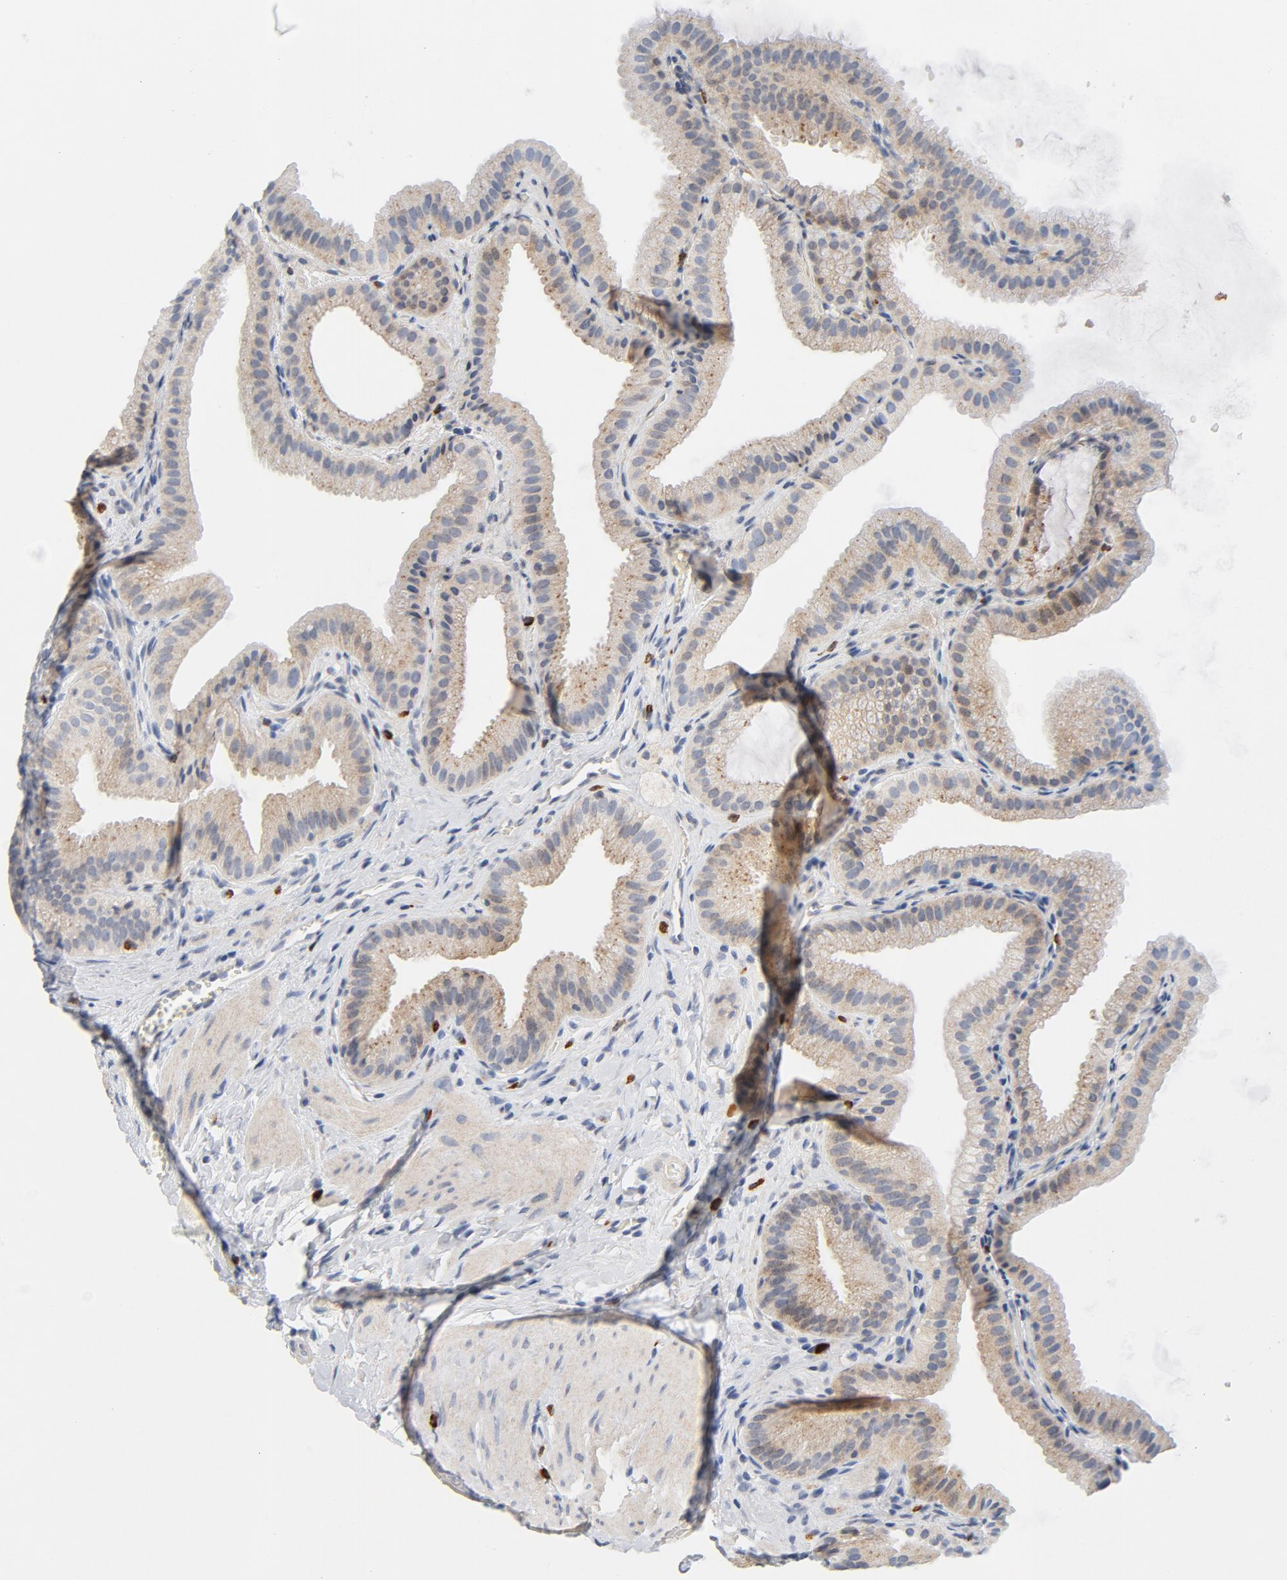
{"staining": {"intensity": "weak", "quantity": ">75%", "location": "cytoplasmic/membranous"}, "tissue": "gallbladder", "cell_type": "Glandular cells", "image_type": "normal", "snomed": [{"axis": "morphology", "description": "Normal tissue, NOS"}, {"axis": "topography", "description": "Gallbladder"}], "caption": "Brown immunohistochemical staining in normal human gallbladder reveals weak cytoplasmic/membranous positivity in approximately >75% of glandular cells.", "gene": "BIRC5", "patient": {"sex": "female", "age": 63}}